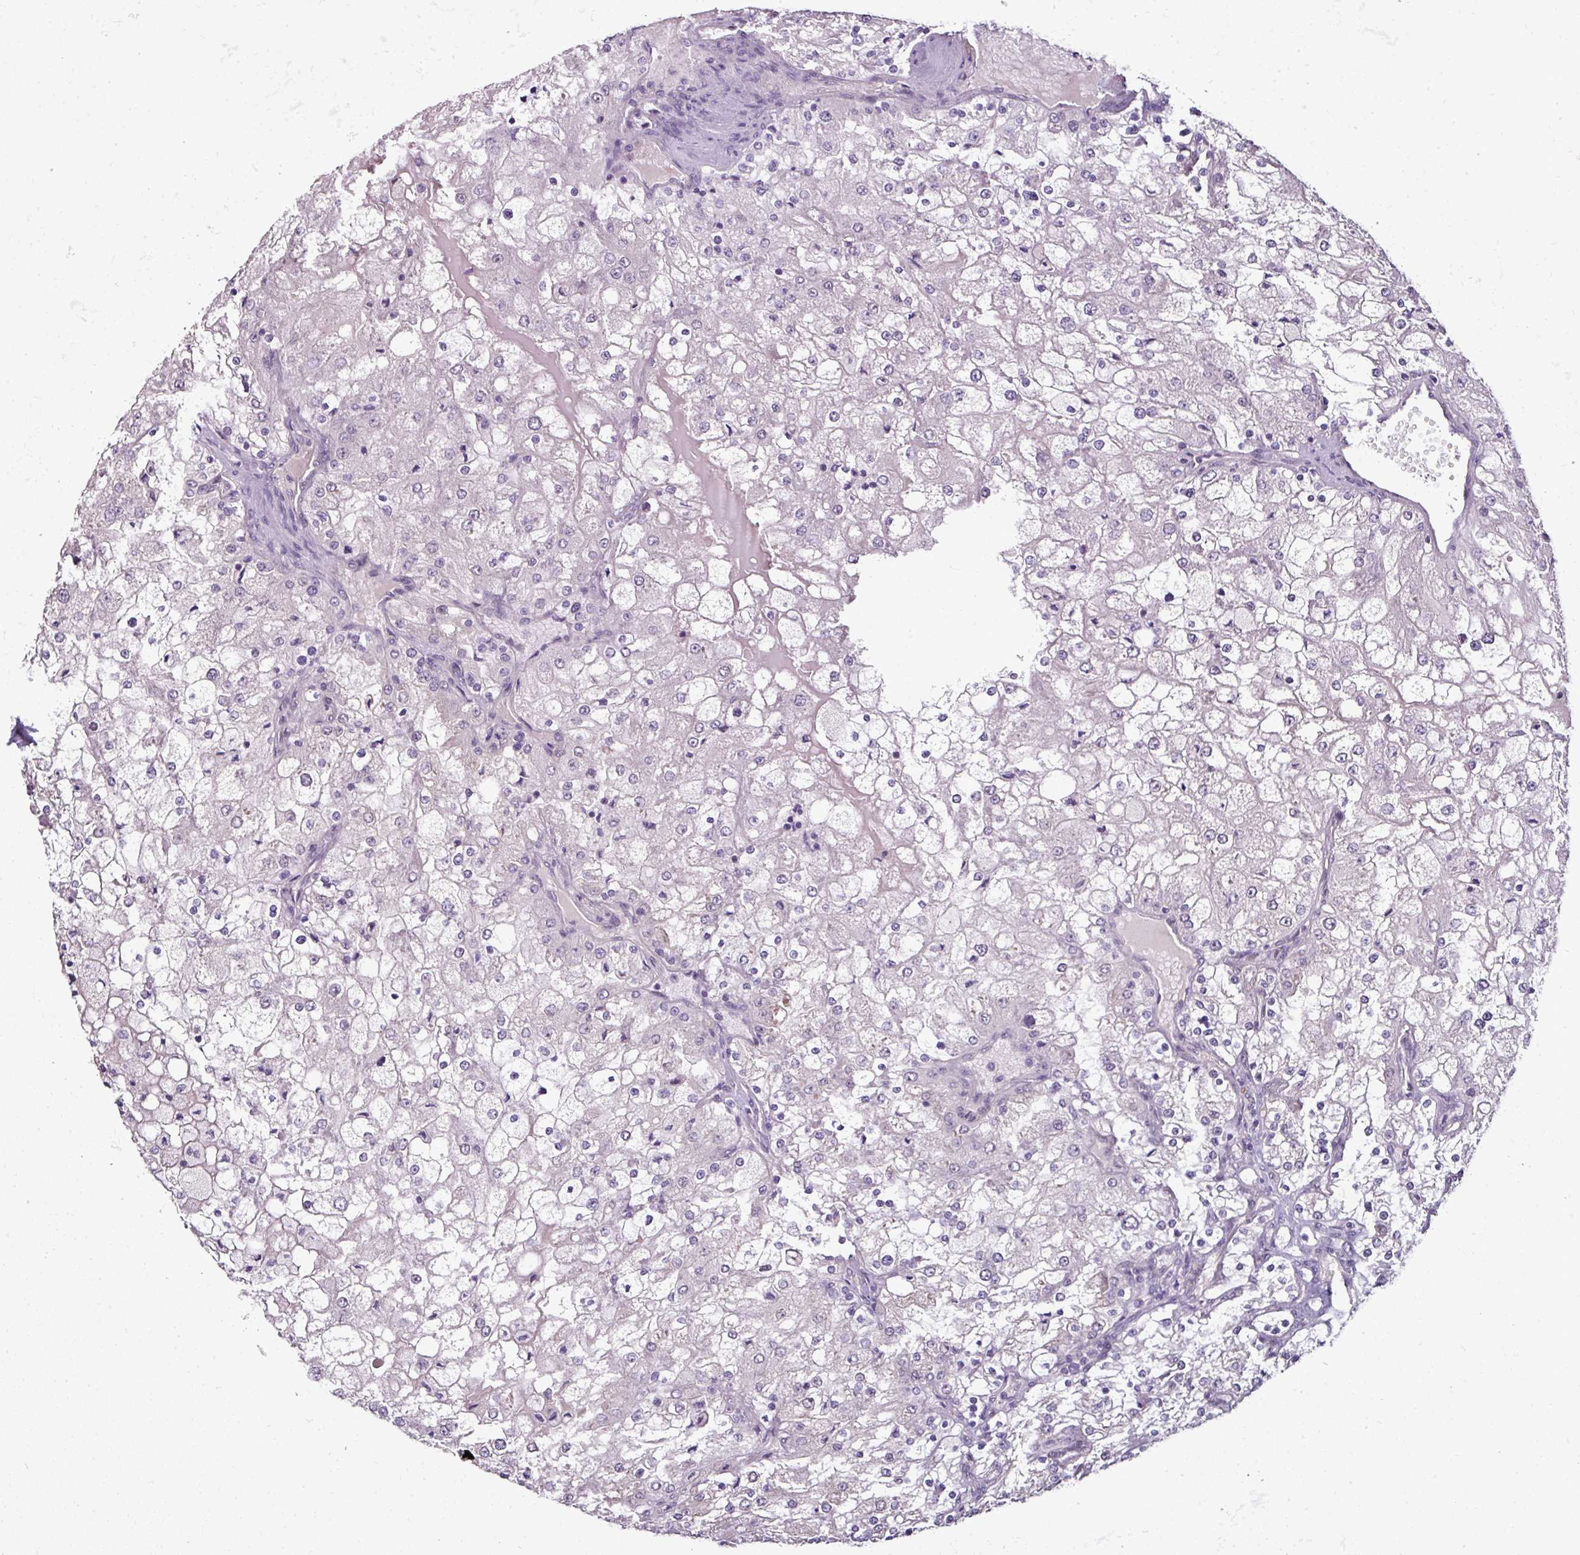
{"staining": {"intensity": "negative", "quantity": "none", "location": "none"}, "tissue": "renal cancer", "cell_type": "Tumor cells", "image_type": "cancer", "snomed": [{"axis": "morphology", "description": "Adenocarcinoma, NOS"}, {"axis": "topography", "description": "Kidney"}], "caption": "An immunohistochemistry histopathology image of renal cancer is shown. There is no staining in tumor cells of renal cancer.", "gene": "RBM4B", "patient": {"sex": "female", "age": 74}}